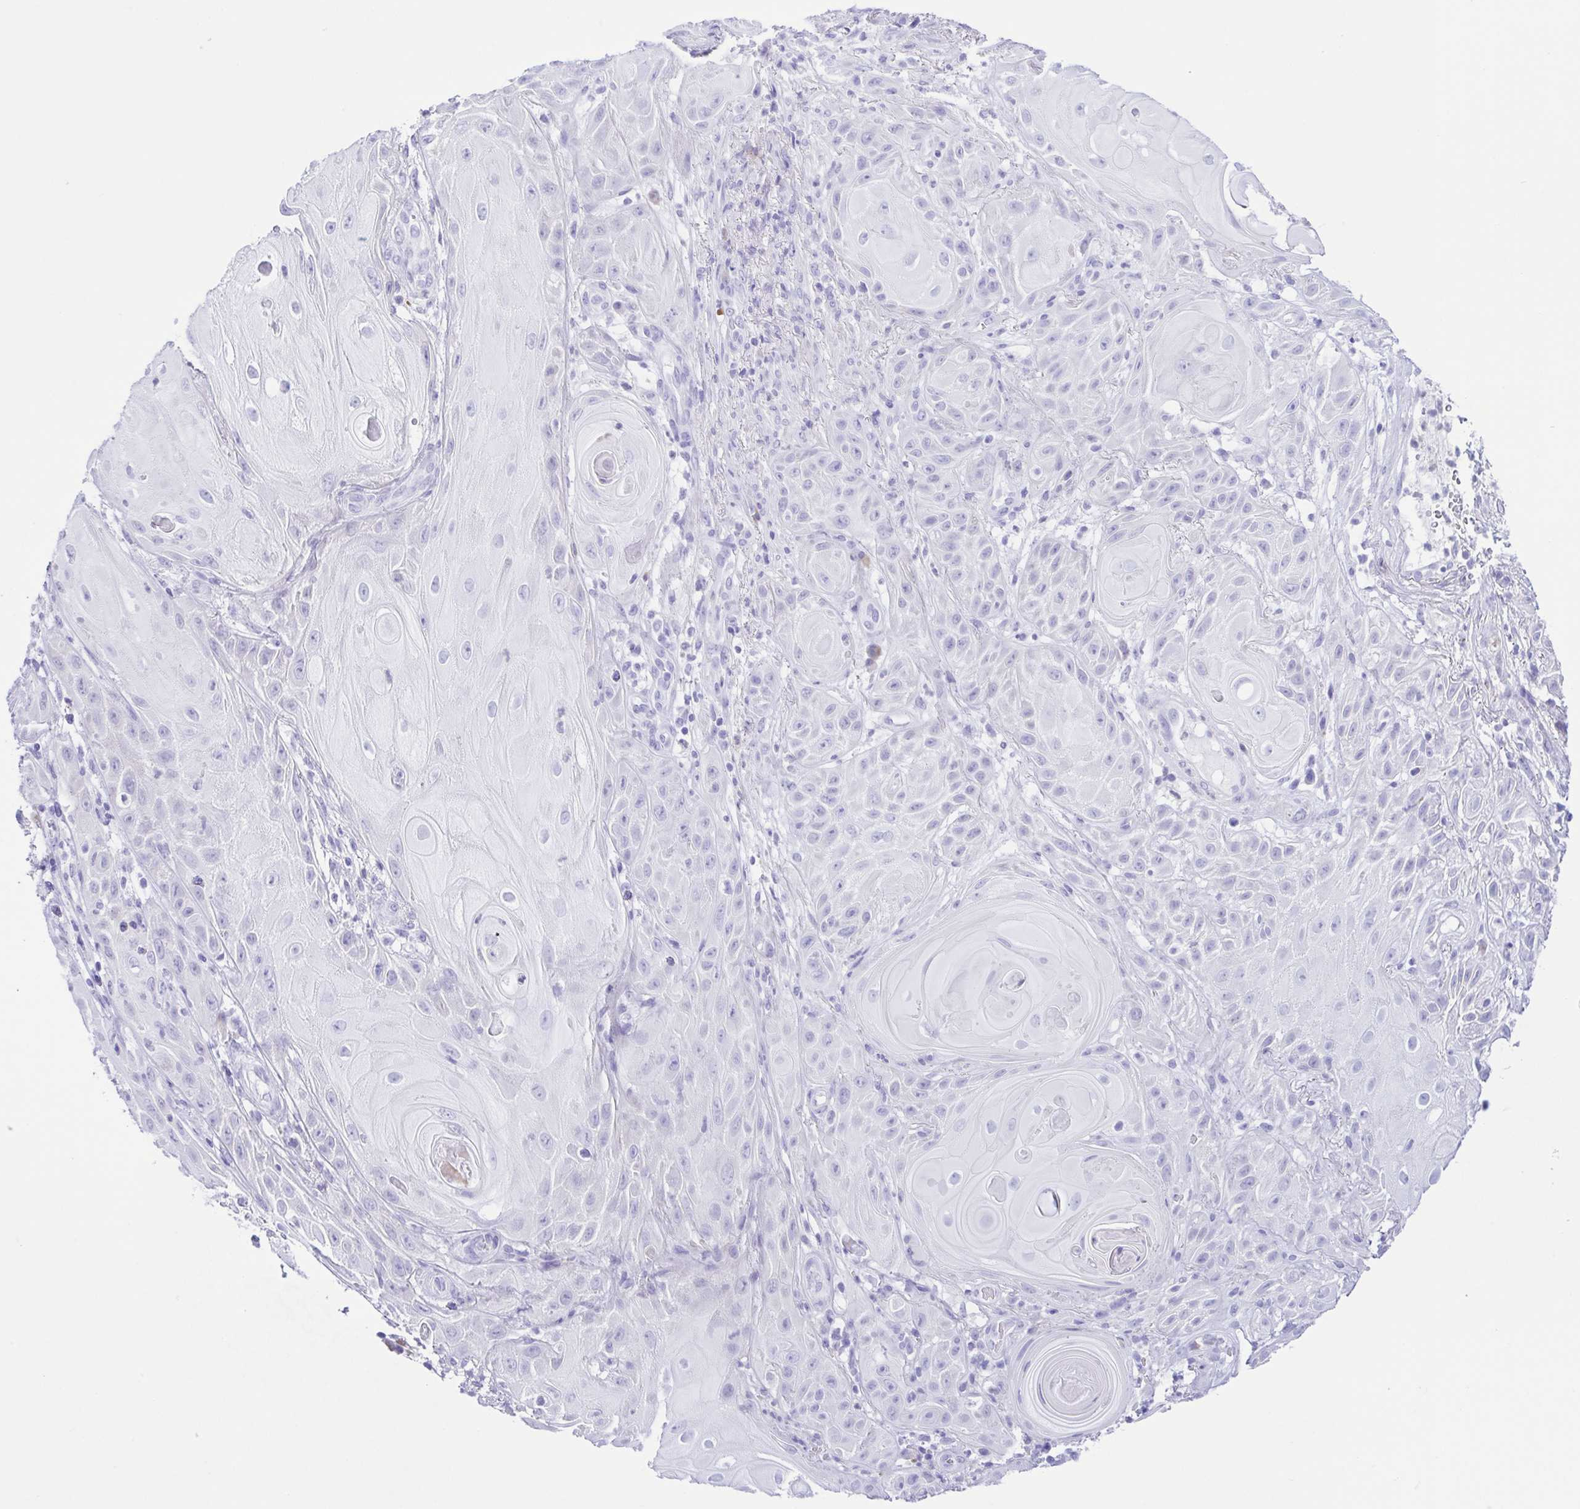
{"staining": {"intensity": "negative", "quantity": "none", "location": "none"}, "tissue": "skin cancer", "cell_type": "Tumor cells", "image_type": "cancer", "snomed": [{"axis": "morphology", "description": "Squamous cell carcinoma, NOS"}, {"axis": "topography", "description": "Skin"}], "caption": "The histopathology image shows no significant staining in tumor cells of squamous cell carcinoma (skin).", "gene": "GPR17", "patient": {"sex": "male", "age": 62}}